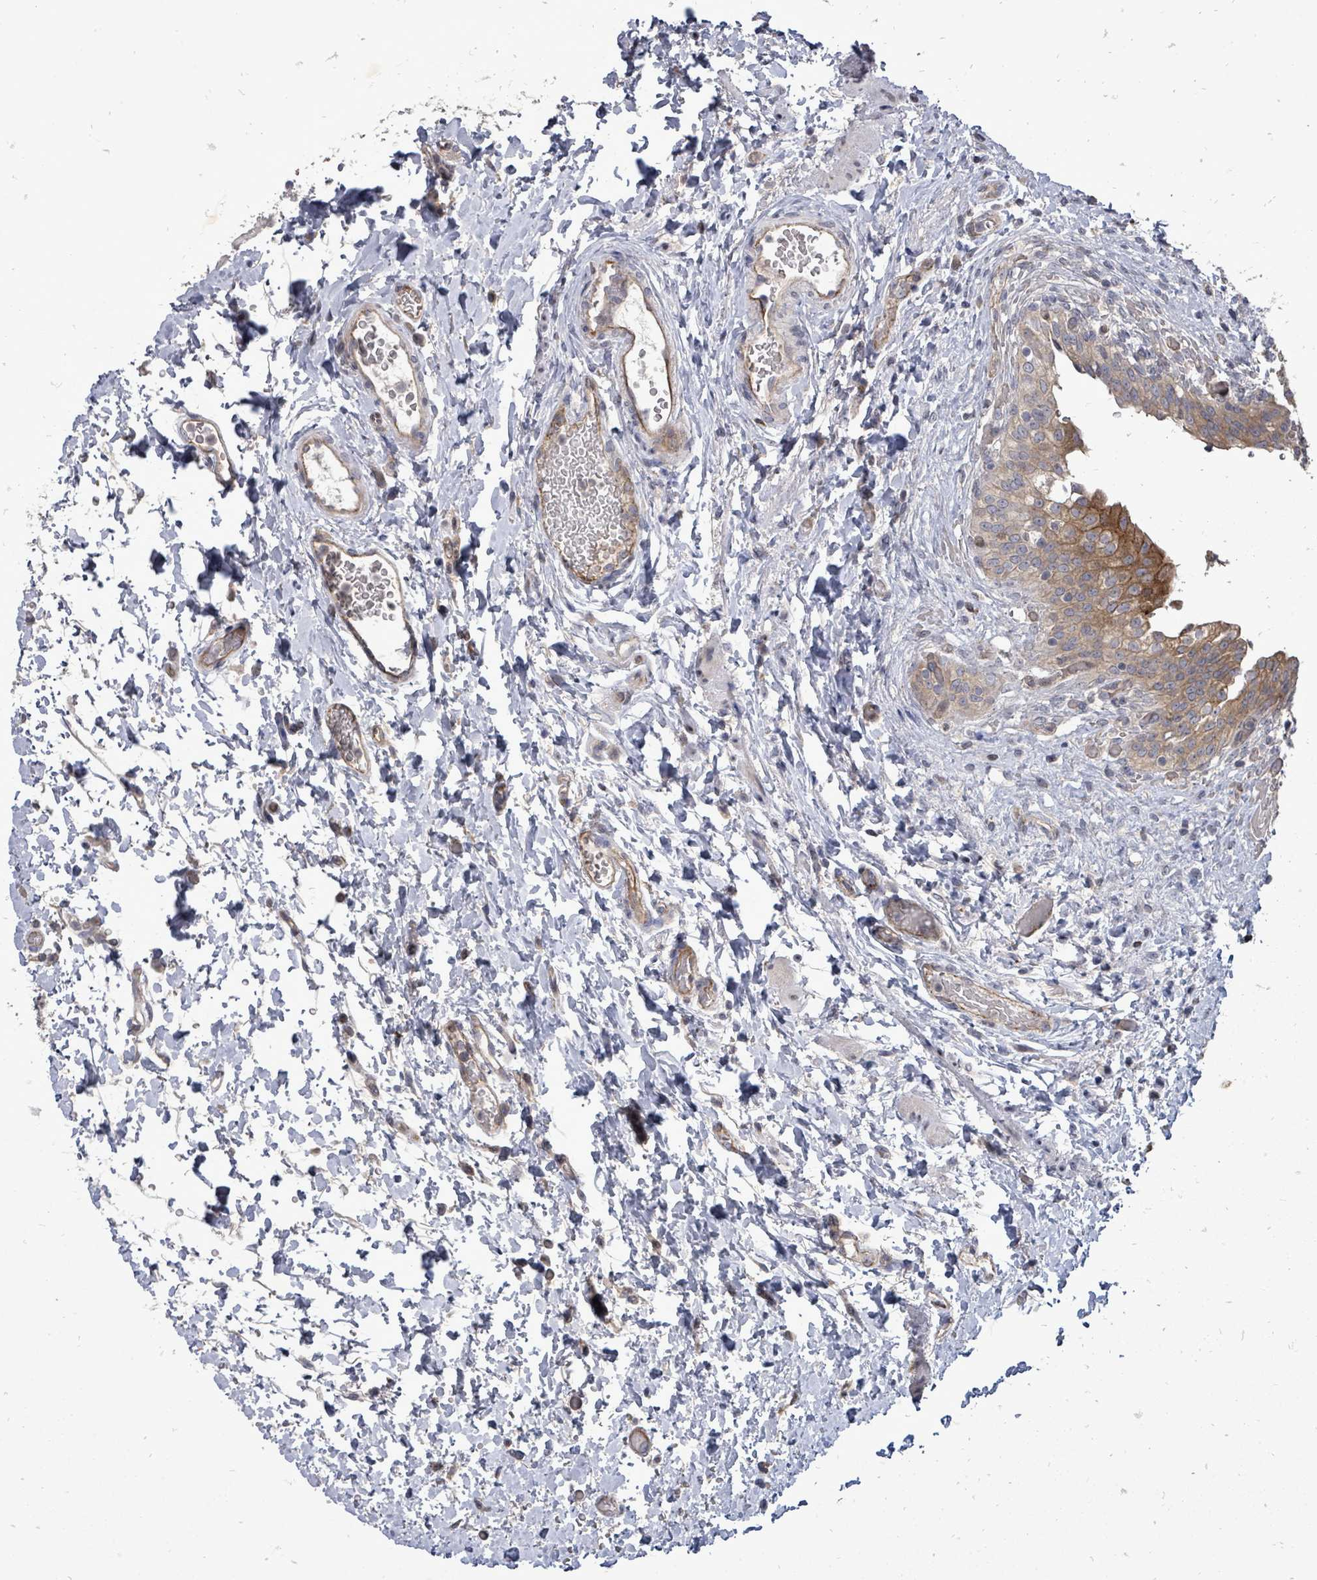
{"staining": {"intensity": "moderate", "quantity": ">75%", "location": "cytoplasmic/membranous"}, "tissue": "urinary bladder", "cell_type": "Urothelial cells", "image_type": "normal", "snomed": [{"axis": "morphology", "description": "Normal tissue, NOS"}, {"axis": "topography", "description": "Urinary bladder"}], "caption": "Immunohistochemistry (IHC) image of benign urinary bladder: urinary bladder stained using immunohistochemistry (IHC) reveals medium levels of moderate protein expression localized specifically in the cytoplasmic/membranous of urothelial cells, appearing as a cytoplasmic/membranous brown color.", "gene": "RALGAPB", "patient": {"sex": "male", "age": 69}}